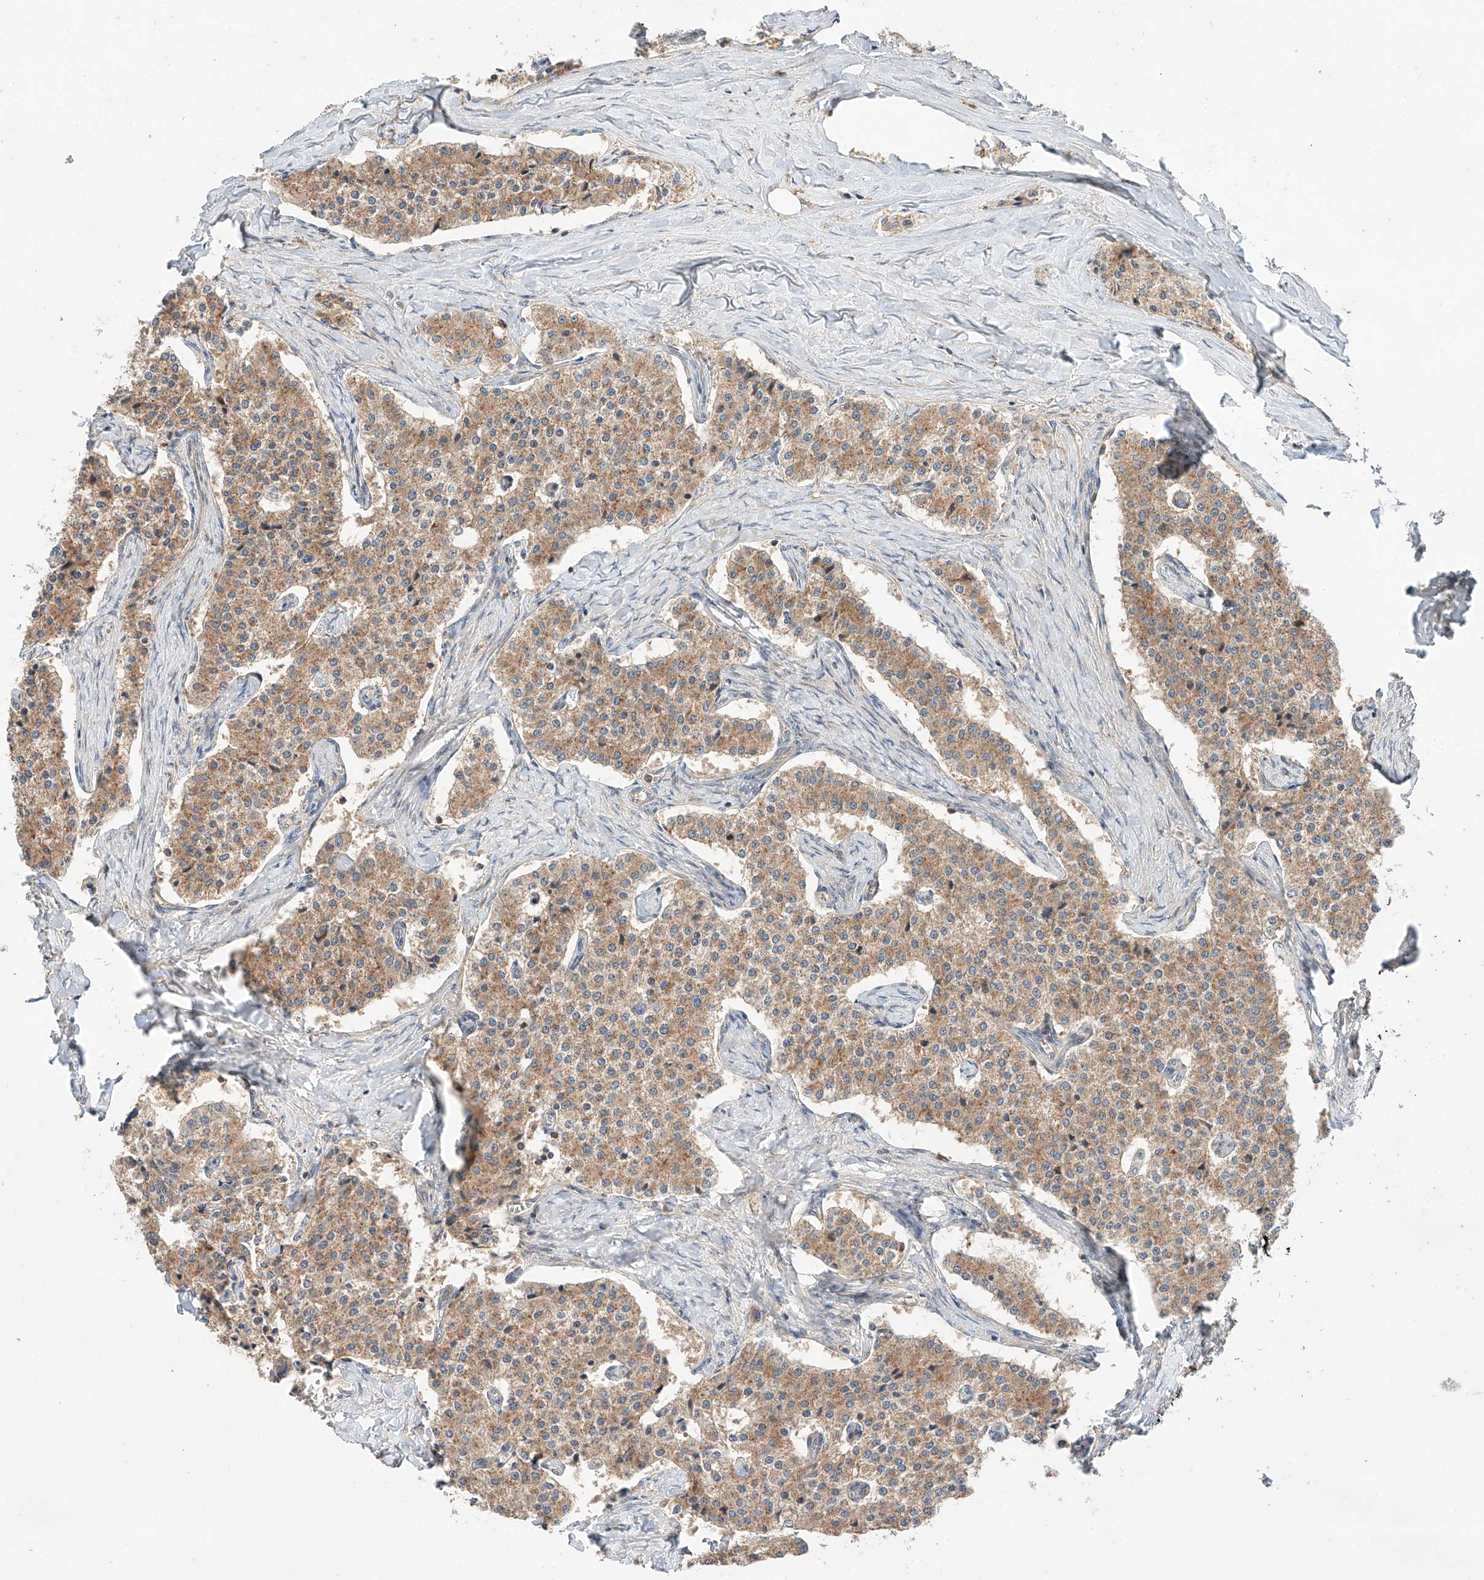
{"staining": {"intensity": "moderate", "quantity": ">75%", "location": "cytoplasmic/membranous"}, "tissue": "carcinoid", "cell_type": "Tumor cells", "image_type": "cancer", "snomed": [{"axis": "morphology", "description": "Carcinoid, malignant, NOS"}, {"axis": "topography", "description": "Colon"}], "caption": "Approximately >75% of tumor cells in human carcinoid show moderate cytoplasmic/membranous protein positivity as visualized by brown immunohistochemical staining.", "gene": "XPNPEP1", "patient": {"sex": "female", "age": 52}}